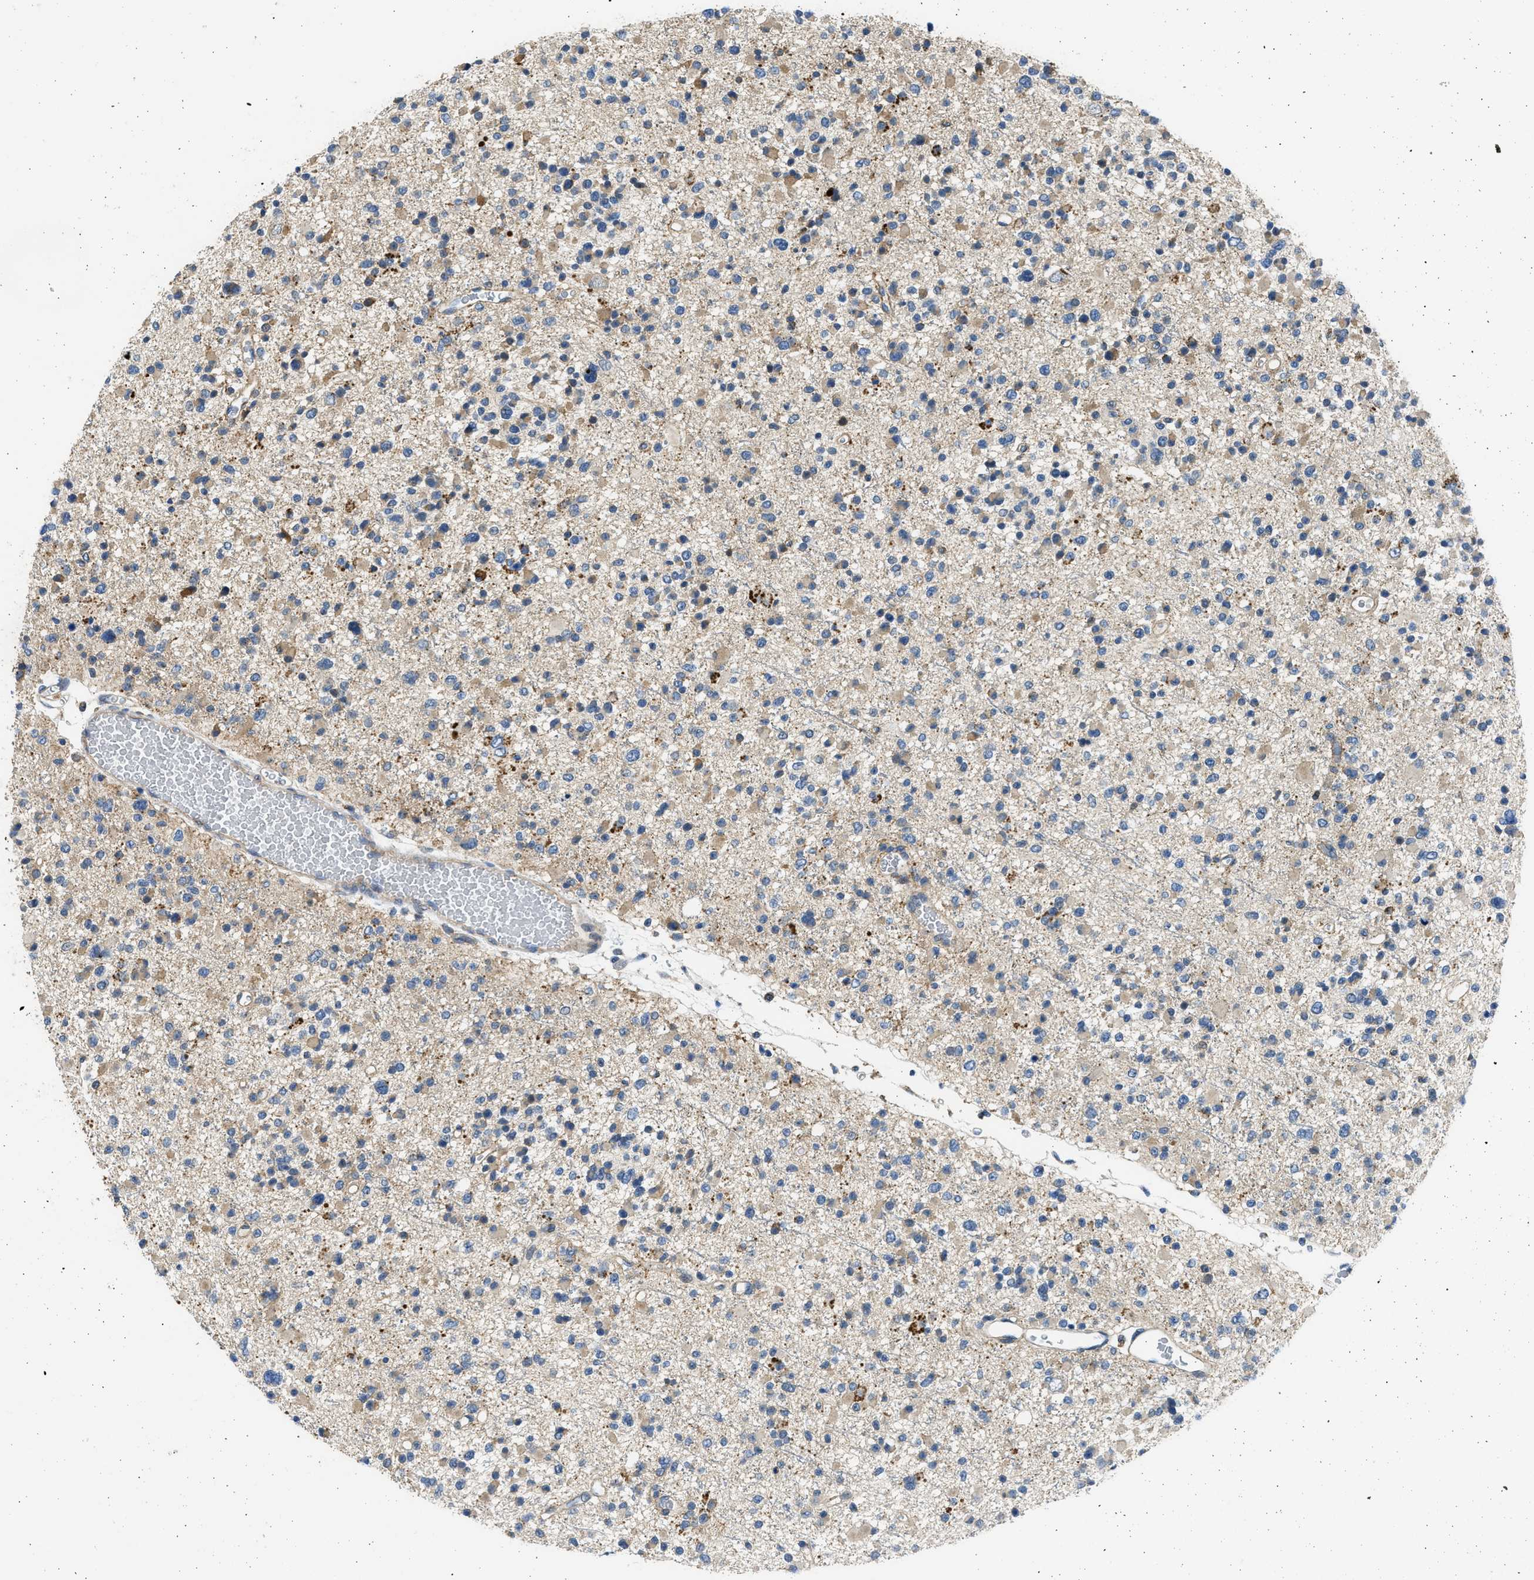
{"staining": {"intensity": "weak", "quantity": ">75%", "location": "cytoplasmic/membranous"}, "tissue": "glioma", "cell_type": "Tumor cells", "image_type": "cancer", "snomed": [{"axis": "morphology", "description": "Glioma, malignant, Low grade"}, {"axis": "topography", "description": "Brain"}], "caption": "IHC photomicrograph of glioma stained for a protein (brown), which reveals low levels of weak cytoplasmic/membranous expression in about >75% of tumor cells.", "gene": "PLD2", "patient": {"sex": "female", "age": 22}}